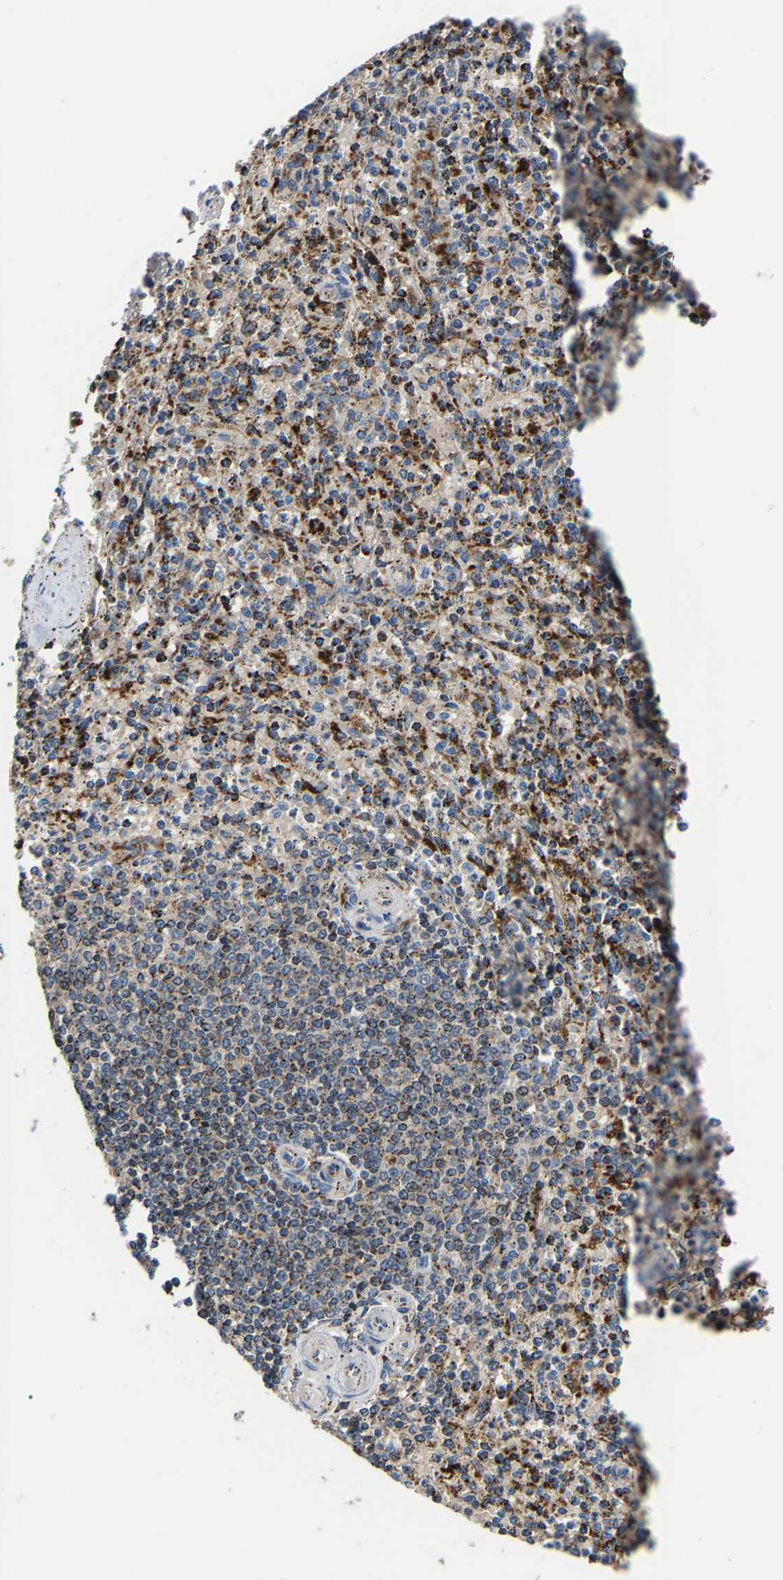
{"staining": {"intensity": "moderate", "quantity": "<25%", "location": "cytoplasmic/membranous"}, "tissue": "spleen", "cell_type": "Cells in red pulp", "image_type": "normal", "snomed": [{"axis": "morphology", "description": "Normal tissue, NOS"}, {"axis": "topography", "description": "Spleen"}], "caption": "Immunohistochemistry photomicrograph of normal spleen: spleen stained using immunohistochemistry reveals low levels of moderate protein expression localized specifically in the cytoplasmic/membranous of cells in red pulp, appearing as a cytoplasmic/membranous brown color.", "gene": "DPP7", "patient": {"sex": "male", "age": 72}}